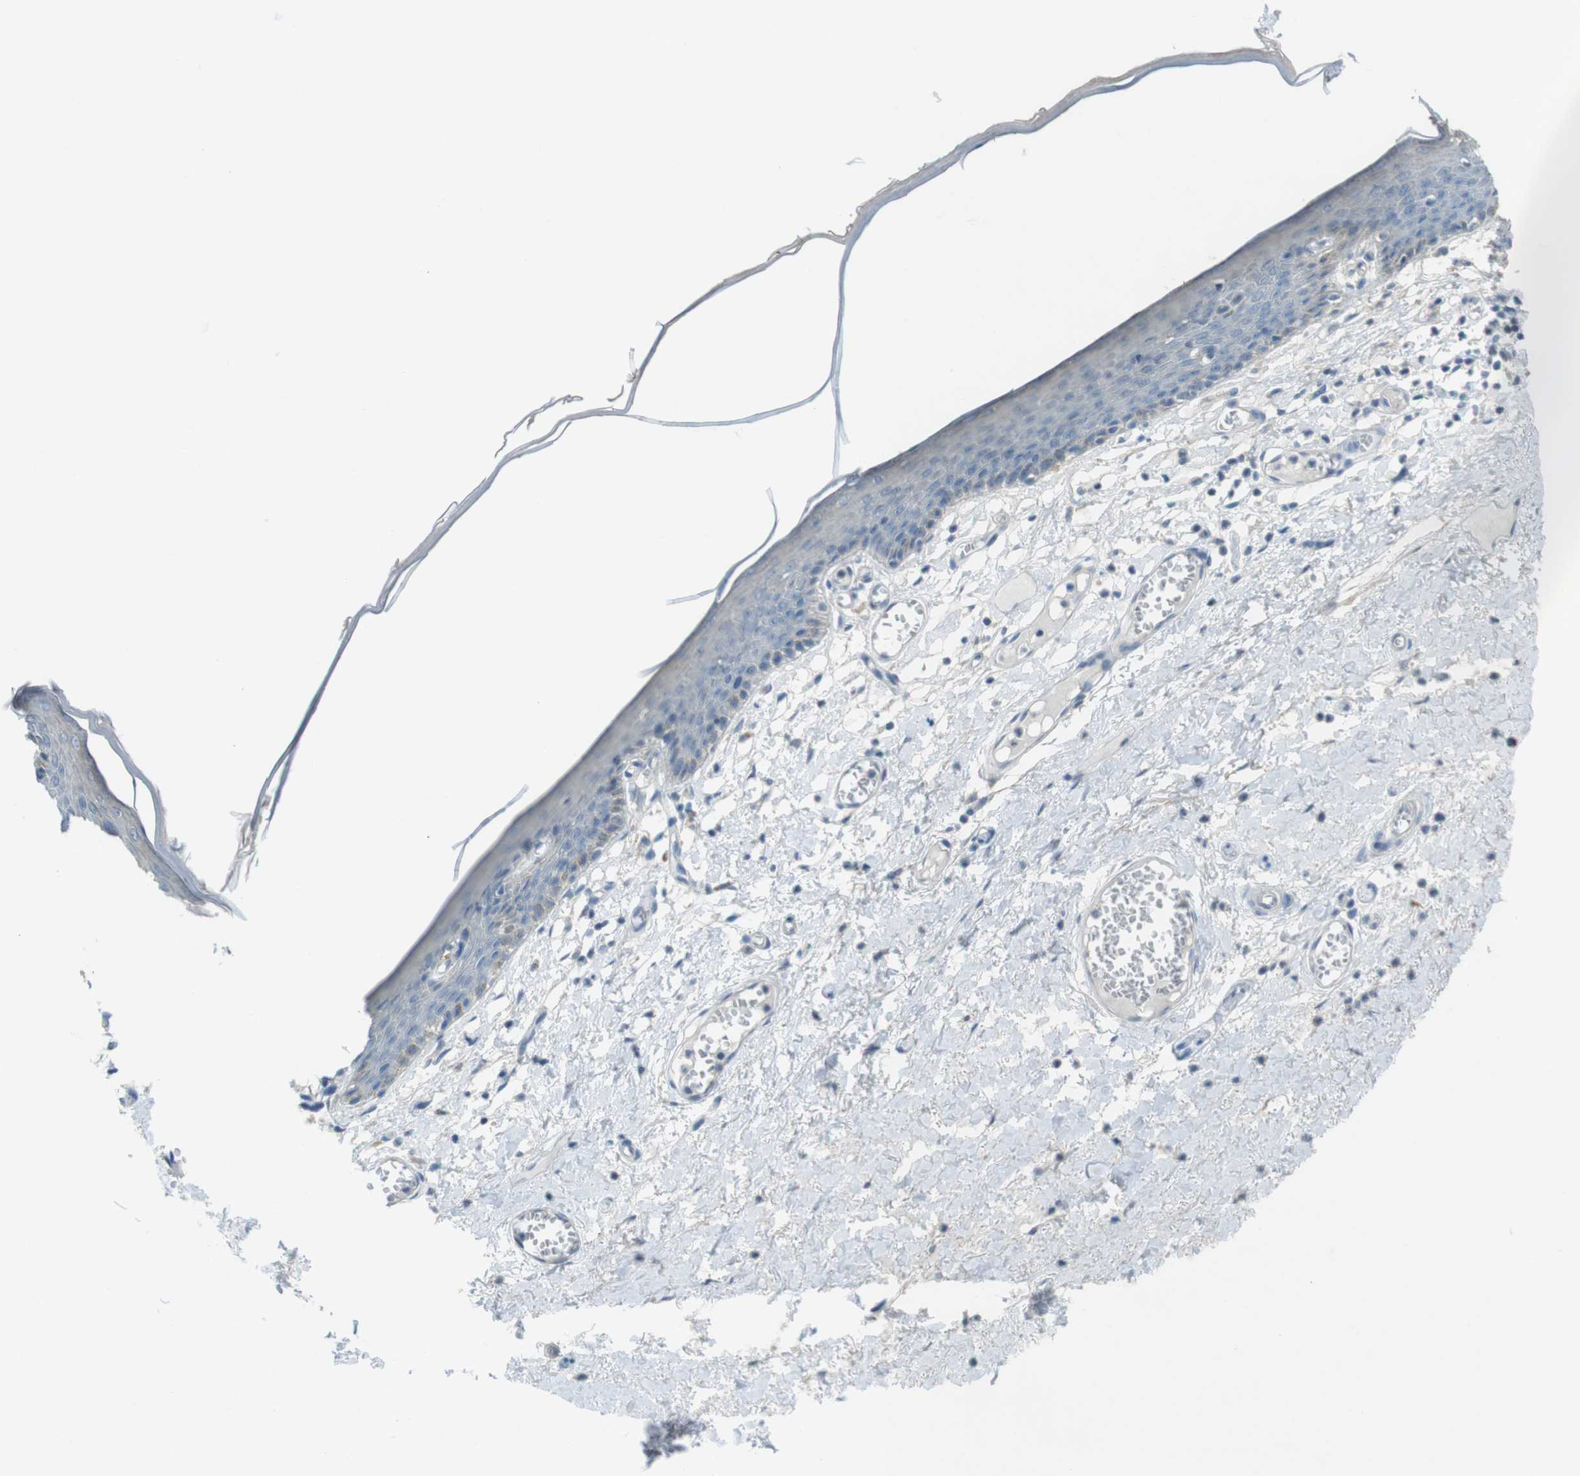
{"staining": {"intensity": "weak", "quantity": "<25%", "location": "cytoplasmic/membranous"}, "tissue": "skin", "cell_type": "Epidermal cells", "image_type": "normal", "snomed": [{"axis": "morphology", "description": "Normal tissue, NOS"}, {"axis": "topography", "description": "Vulva"}], "caption": "An image of skin stained for a protein shows no brown staining in epidermal cells.", "gene": "ENTPD7", "patient": {"sex": "female", "age": 54}}